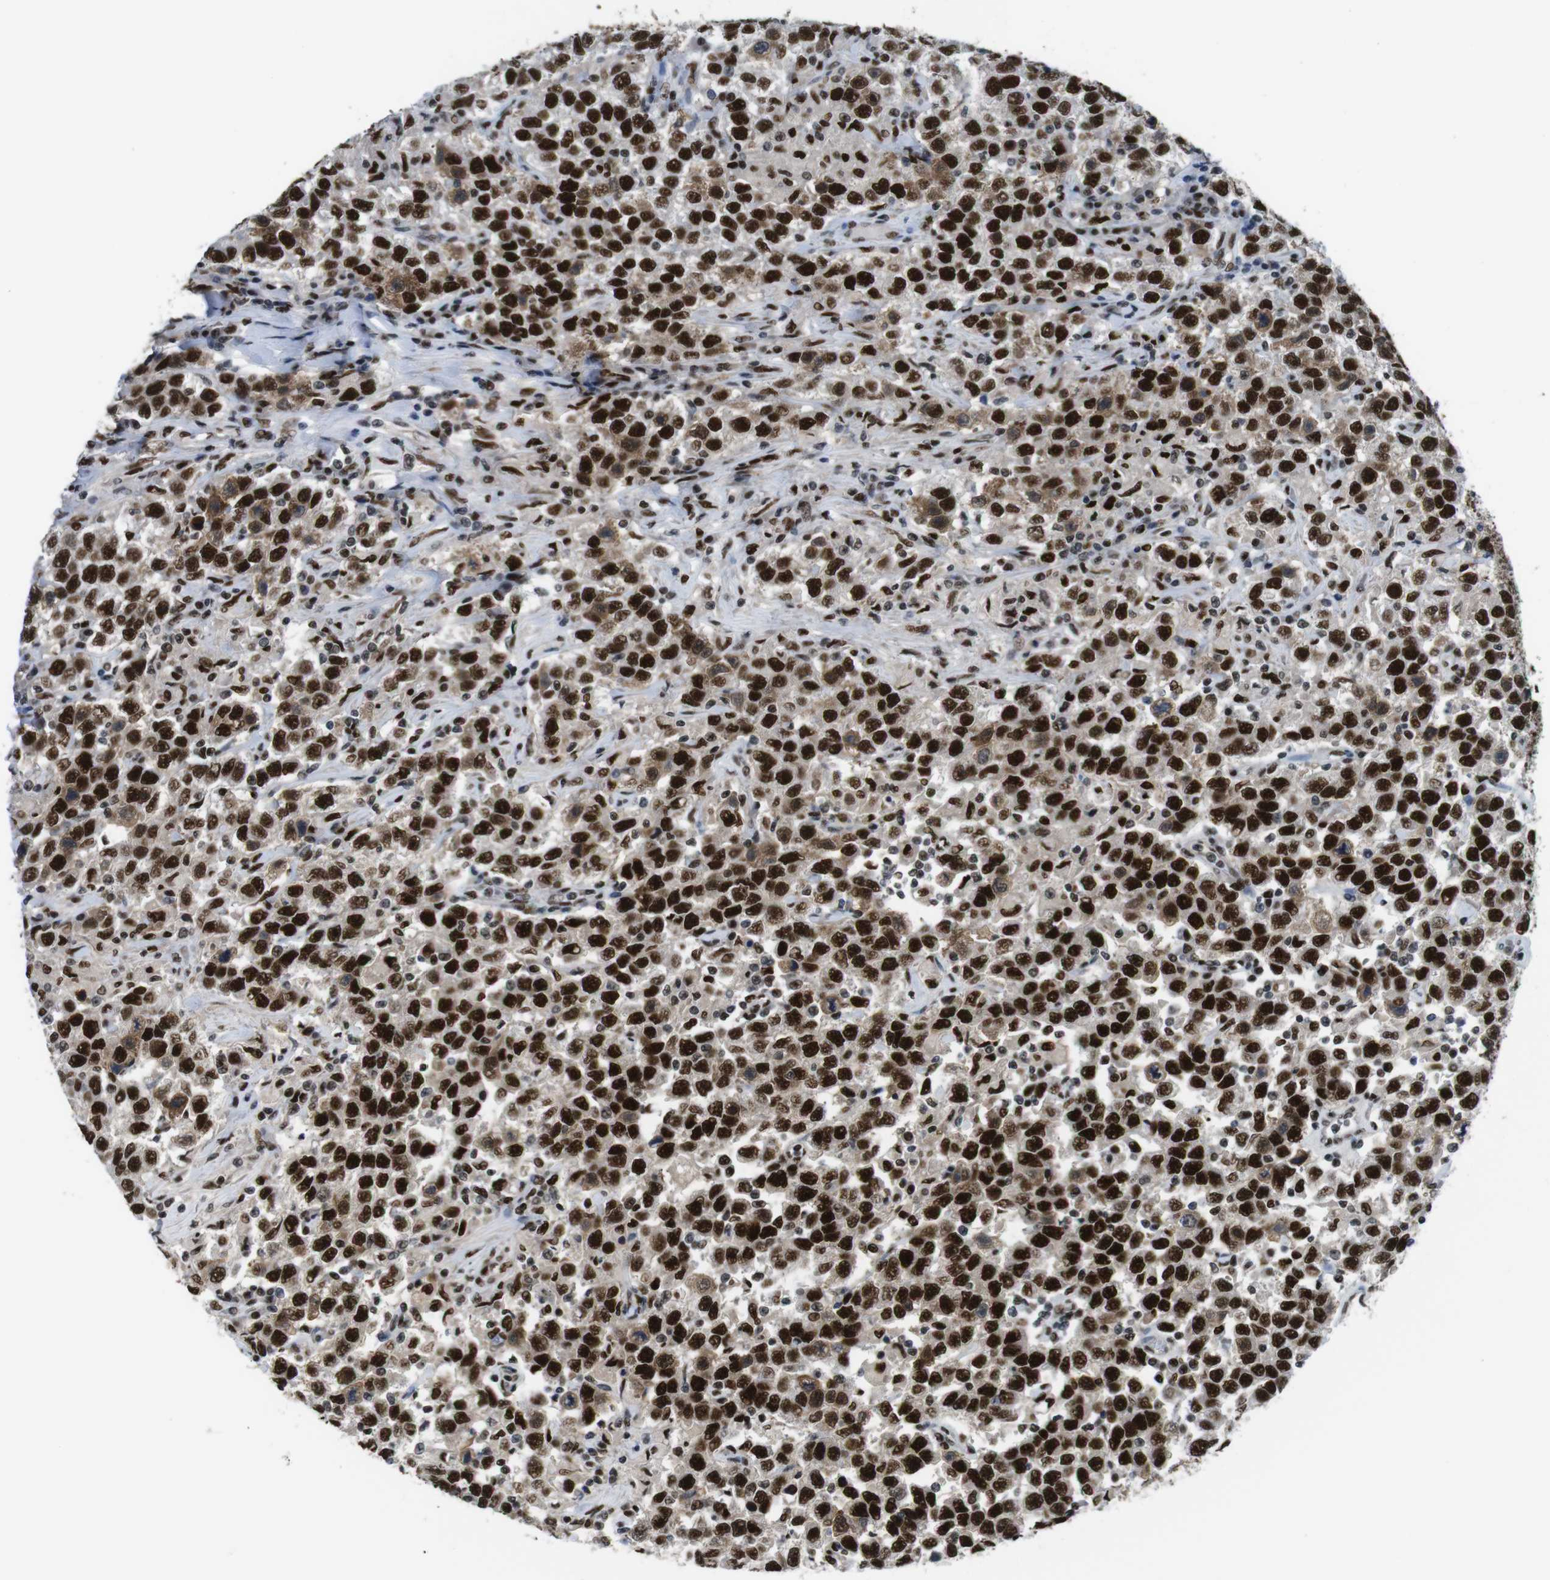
{"staining": {"intensity": "strong", "quantity": ">75%", "location": "nuclear"}, "tissue": "testis cancer", "cell_type": "Tumor cells", "image_type": "cancer", "snomed": [{"axis": "morphology", "description": "Seminoma, NOS"}, {"axis": "topography", "description": "Testis"}], "caption": "This histopathology image displays immunohistochemistry staining of testis seminoma, with high strong nuclear positivity in about >75% of tumor cells.", "gene": "PSME3", "patient": {"sex": "male", "age": 41}}